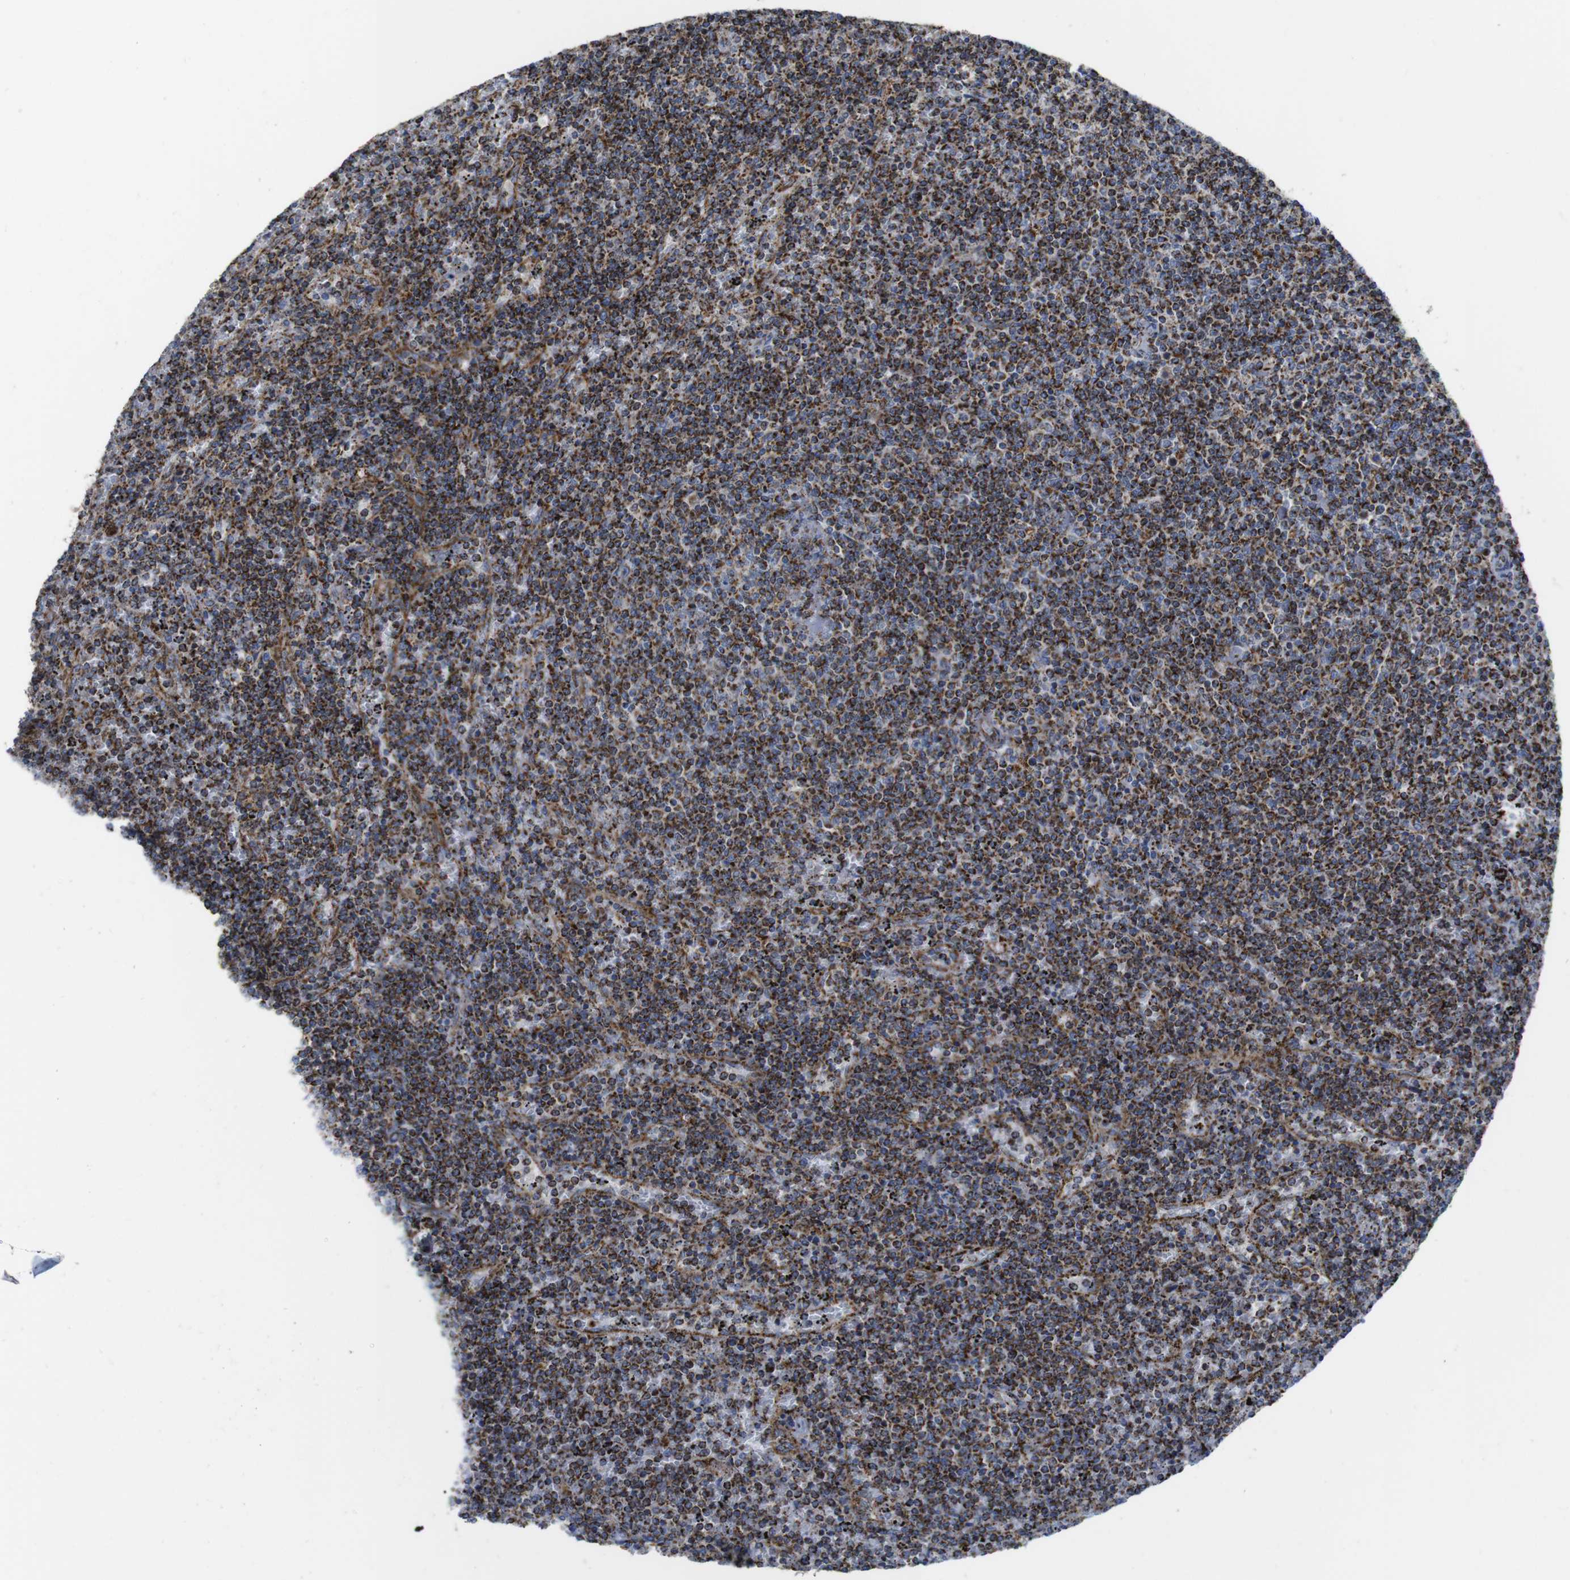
{"staining": {"intensity": "strong", "quantity": ">75%", "location": "cytoplasmic/membranous"}, "tissue": "lymphoma", "cell_type": "Tumor cells", "image_type": "cancer", "snomed": [{"axis": "morphology", "description": "Malignant lymphoma, non-Hodgkin's type, Low grade"}, {"axis": "topography", "description": "Spleen"}], "caption": "Lymphoma stained with immunohistochemistry displays strong cytoplasmic/membranous staining in about >75% of tumor cells. (DAB = brown stain, brightfield microscopy at high magnification).", "gene": "TMEM192", "patient": {"sex": "female", "age": 50}}